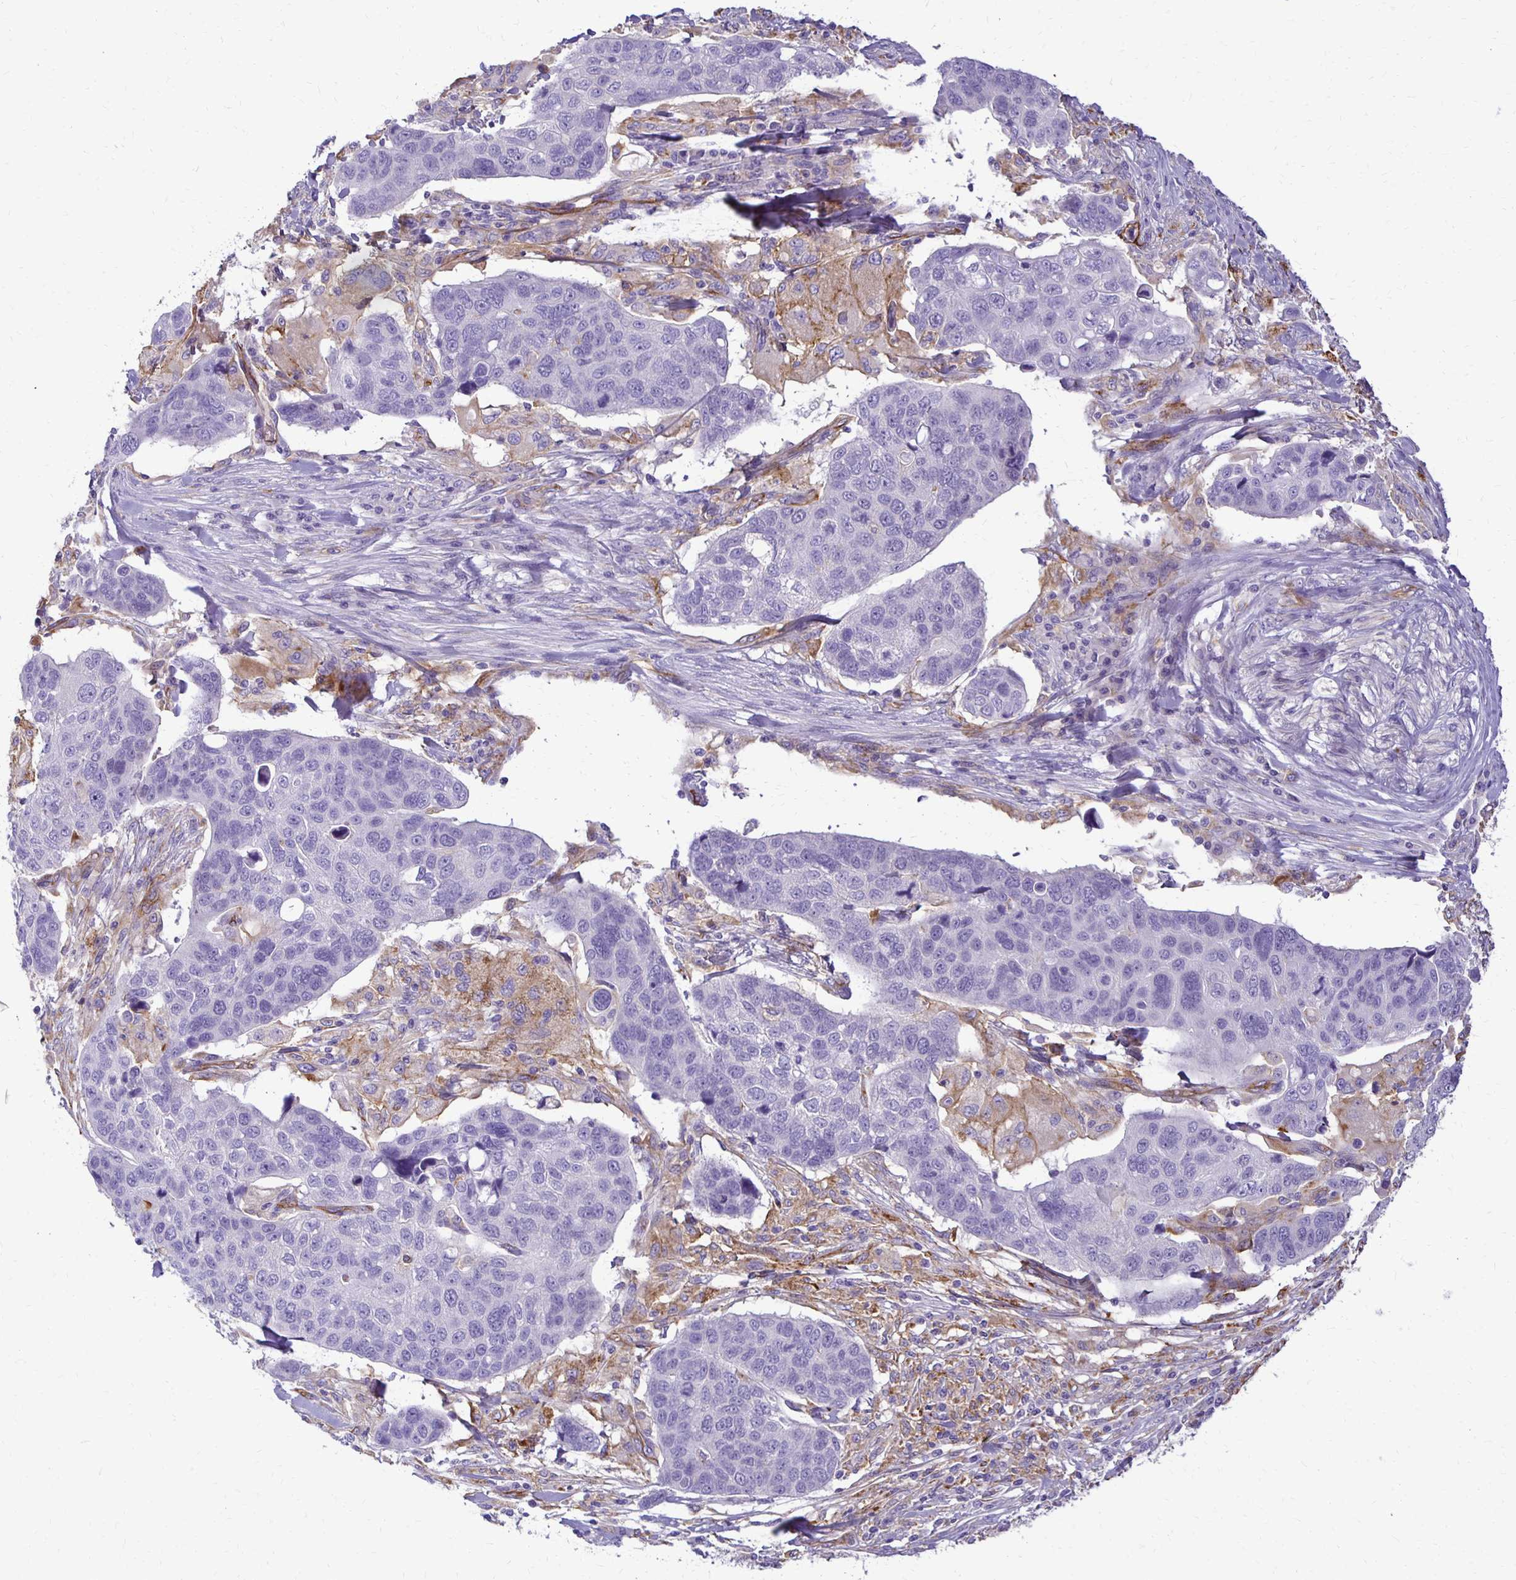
{"staining": {"intensity": "negative", "quantity": "none", "location": "none"}, "tissue": "lung cancer", "cell_type": "Tumor cells", "image_type": "cancer", "snomed": [{"axis": "morphology", "description": "Squamous cell carcinoma, NOS"}, {"axis": "topography", "description": "Lymph node"}, {"axis": "topography", "description": "Lung"}], "caption": "Tumor cells show no significant protein expression in squamous cell carcinoma (lung). Brightfield microscopy of IHC stained with DAB (brown) and hematoxylin (blue), captured at high magnification.", "gene": "TTYH1", "patient": {"sex": "male", "age": 61}}